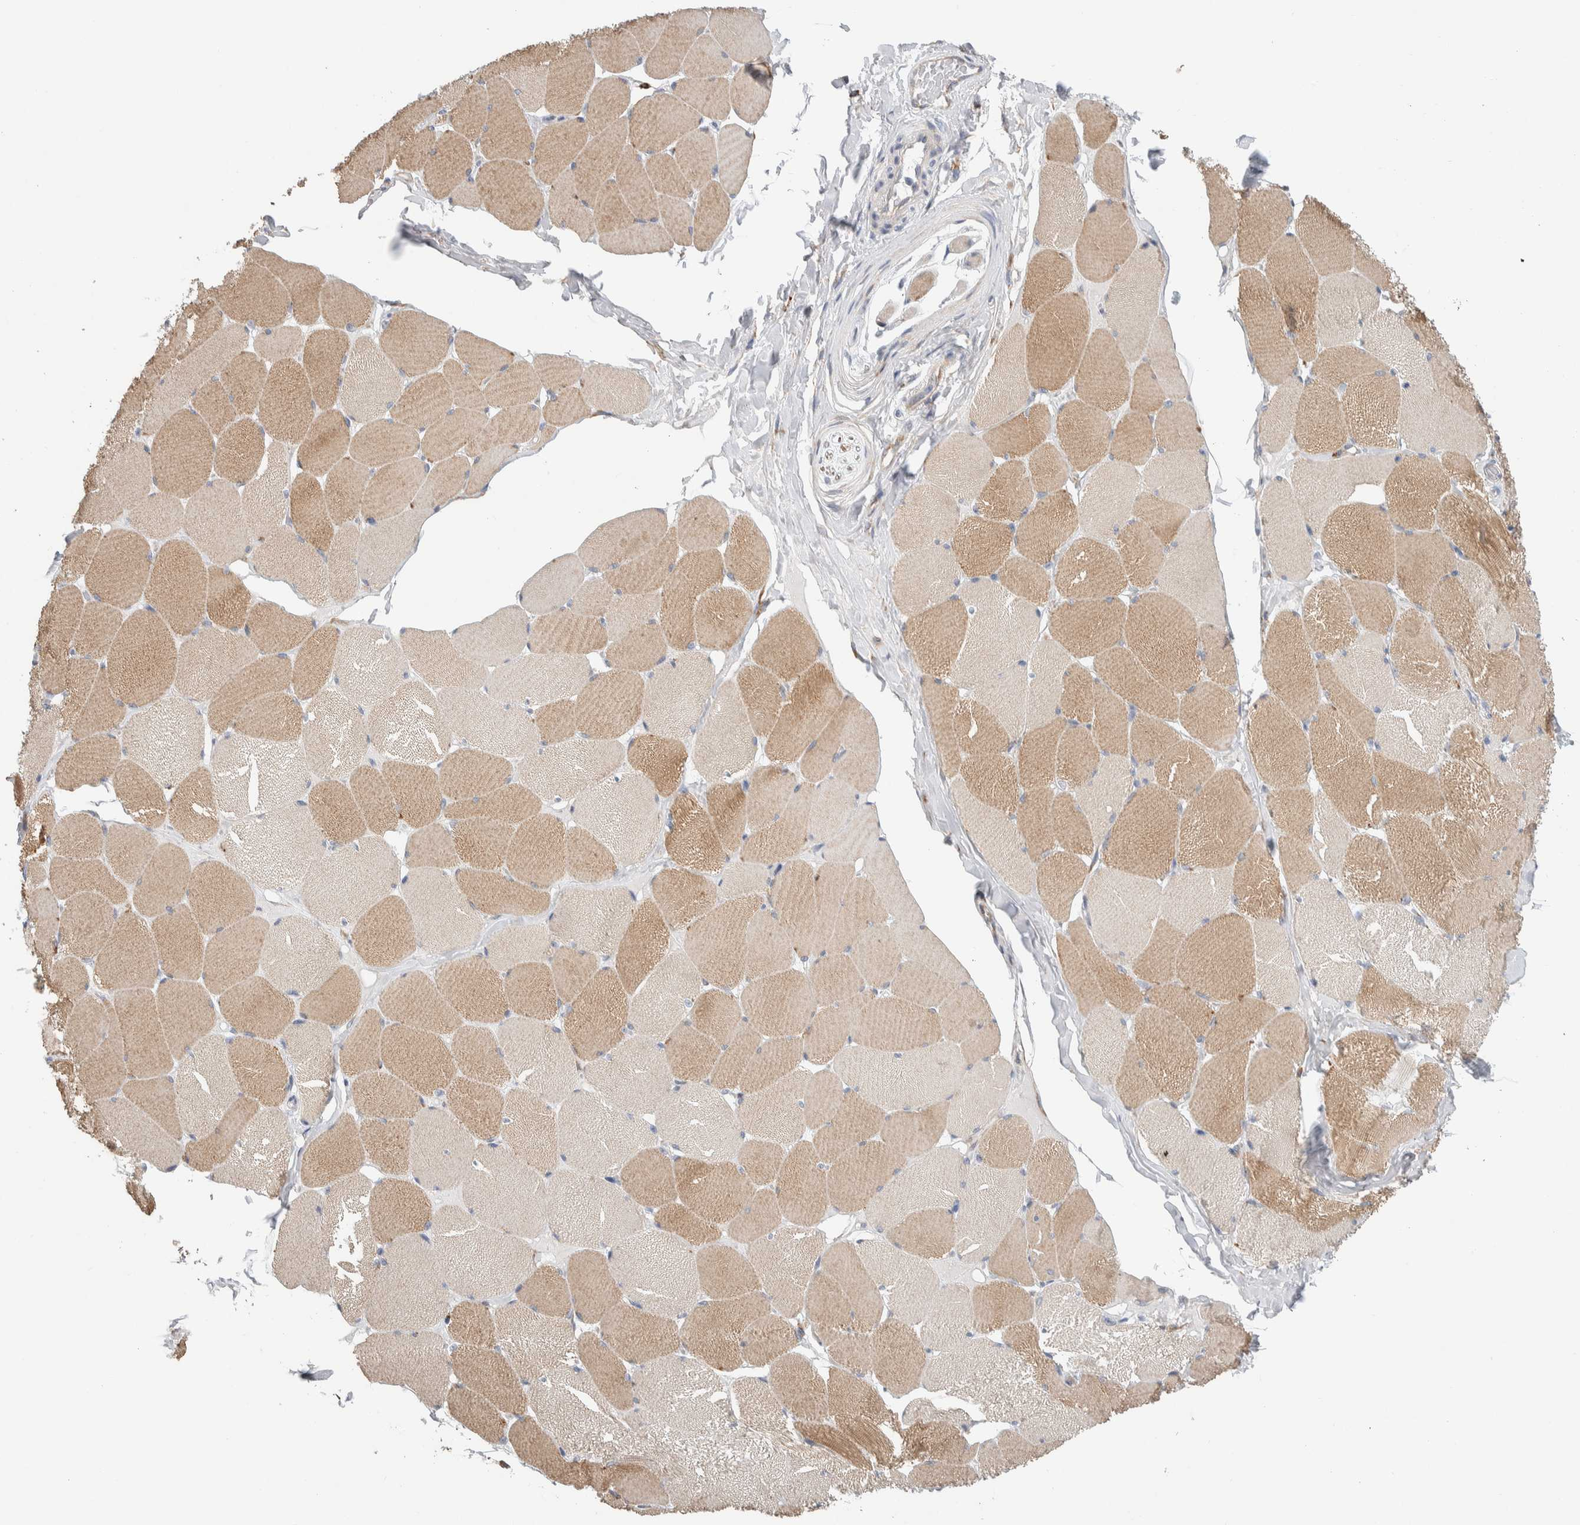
{"staining": {"intensity": "moderate", "quantity": ">75%", "location": "cytoplasmic/membranous"}, "tissue": "skeletal muscle", "cell_type": "Myocytes", "image_type": "normal", "snomed": [{"axis": "morphology", "description": "Normal tissue, NOS"}, {"axis": "topography", "description": "Skin"}, {"axis": "topography", "description": "Skeletal muscle"}], "caption": "Myocytes reveal medium levels of moderate cytoplasmic/membranous positivity in about >75% of cells in normal skeletal muscle.", "gene": "ENGASE", "patient": {"sex": "male", "age": 83}}